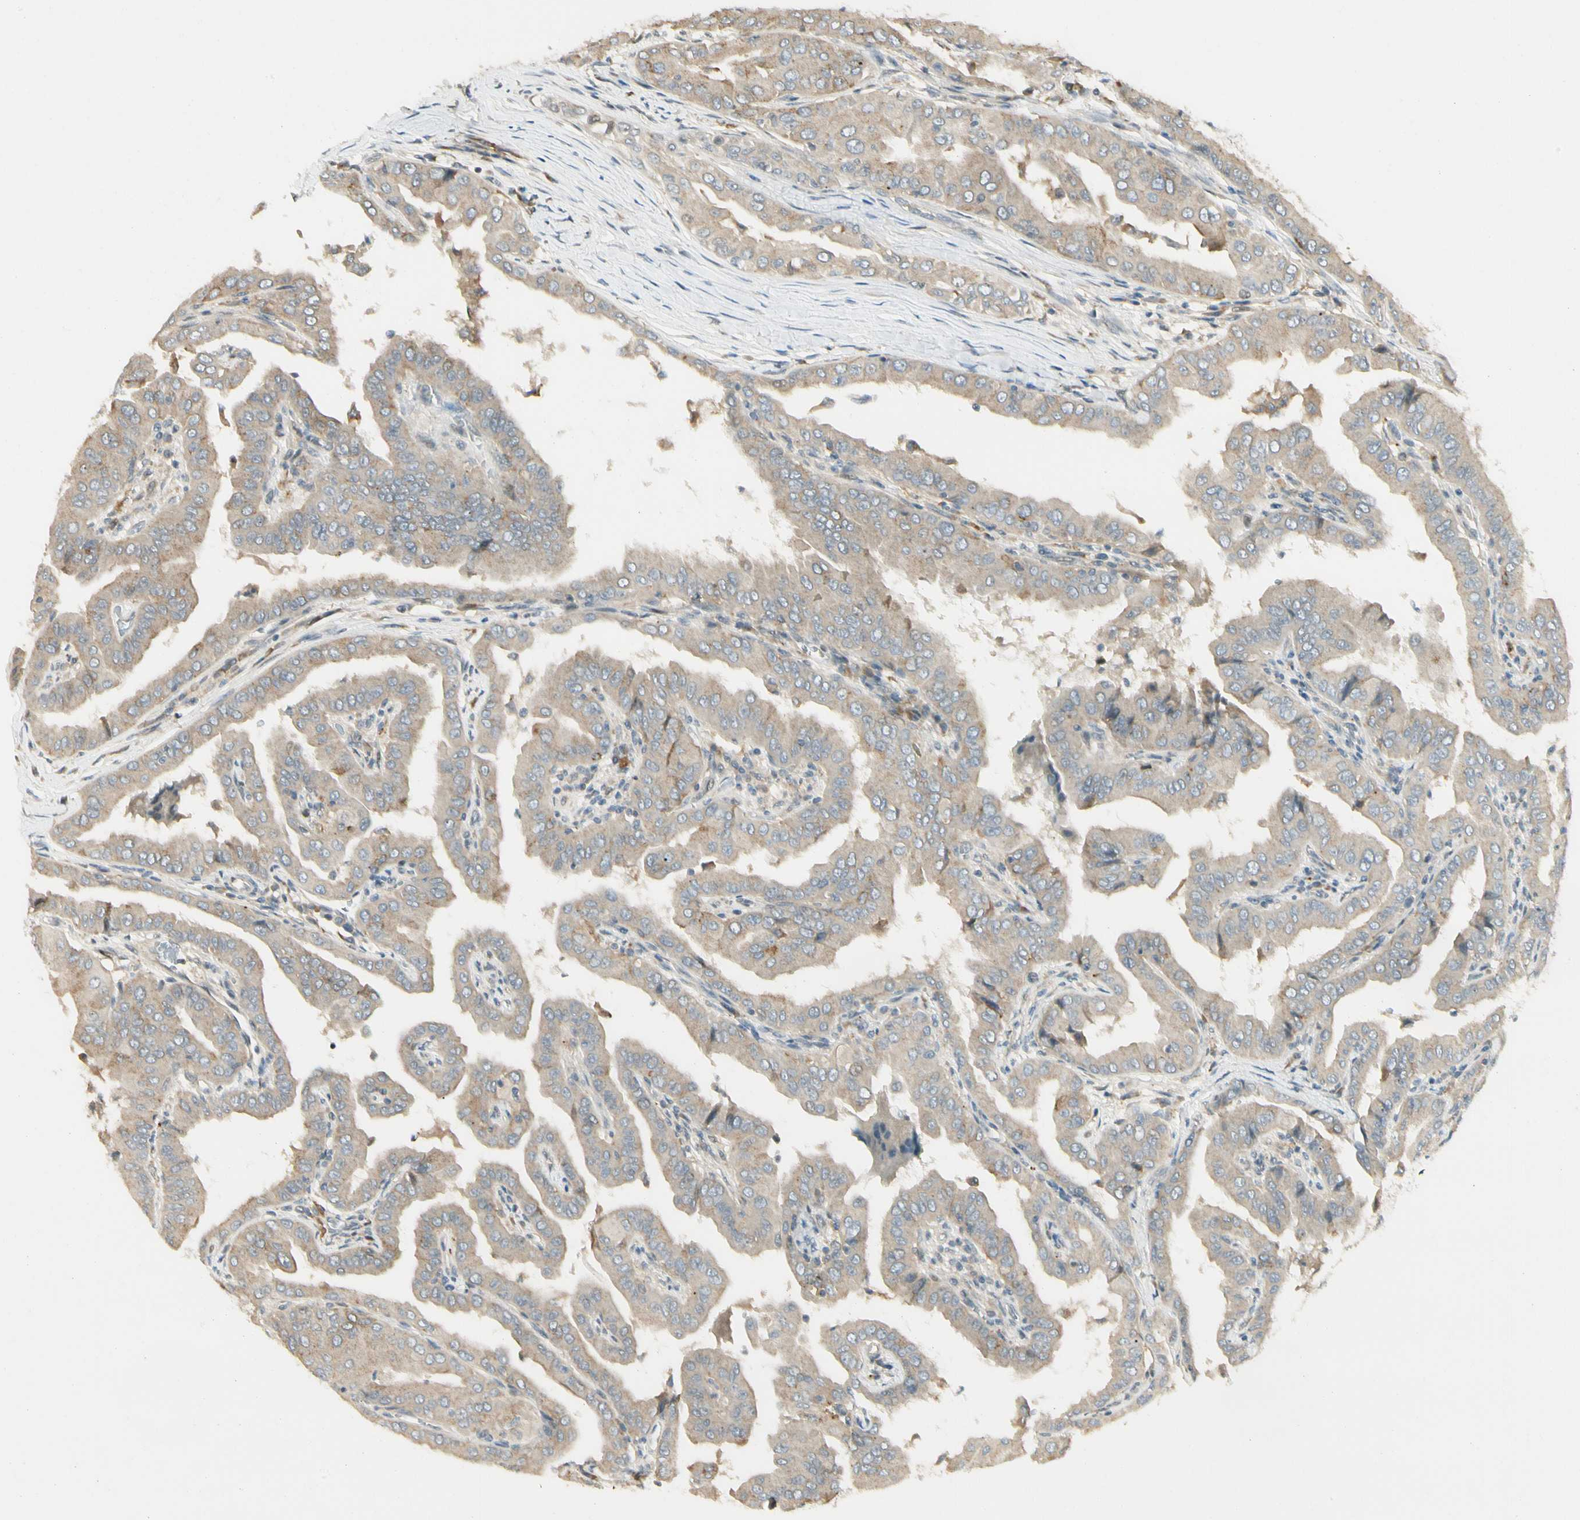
{"staining": {"intensity": "weak", "quantity": ">75%", "location": "cytoplasmic/membranous"}, "tissue": "thyroid cancer", "cell_type": "Tumor cells", "image_type": "cancer", "snomed": [{"axis": "morphology", "description": "Papillary adenocarcinoma, NOS"}, {"axis": "topography", "description": "Thyroid gland"}], "caption": "DAB immunohistochemical staining of human thyroid cancer (papillary adenocarcinoma) demonstrates weak cytoplasmic/membranous protein positivity in approximately >75% of tumor cells. The staining was performed using DAB to visualize the protein expression in brown, while the nuclei were stained in blue with hematoxylin (Magnification: 20x).", "gene": "FNDC3B", "patient": {"sex": "male", "age": 33}}